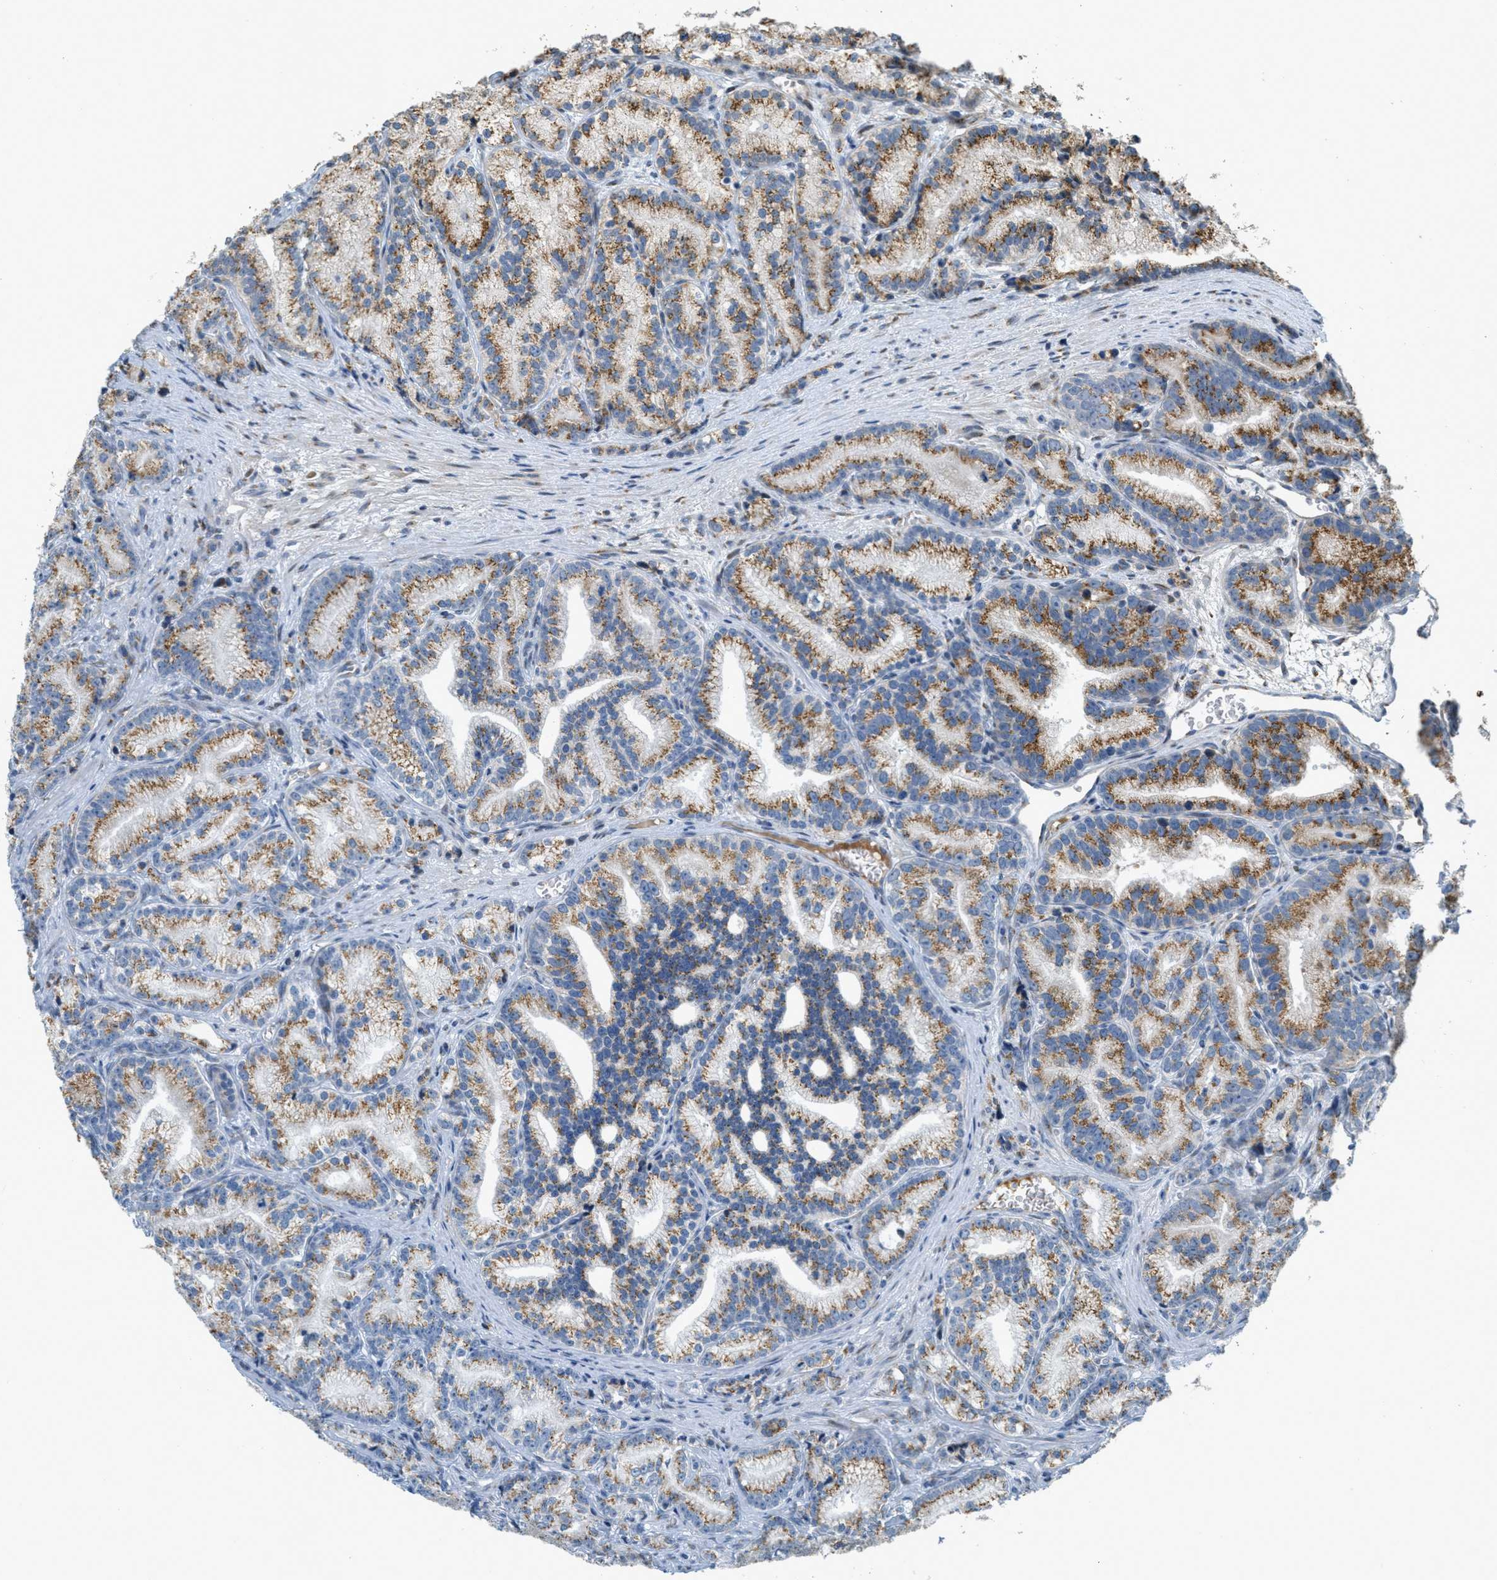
{"staining": {"intensity": "moderate", "quantity": ">75%", "location": "cytoplasmic/membranous"}, "tissue": "prostate cancer", "cell_type": "Tumor cells", "image_type": "cancer", "snomed": [{"axis": "morphology", "description": "Adenocarcinoma, Low grade"}, {"axis": "topography", "description": "Prostate"}], "caption": "Protein expression analysis of human prostate cancer reveals moderate cytoplasmic/membranous positivity in about >75% of tumor cells. Nuclei are stained in blue.", "gene": "ZFPL1", "patient": {"sex": "male", "age": 89}}